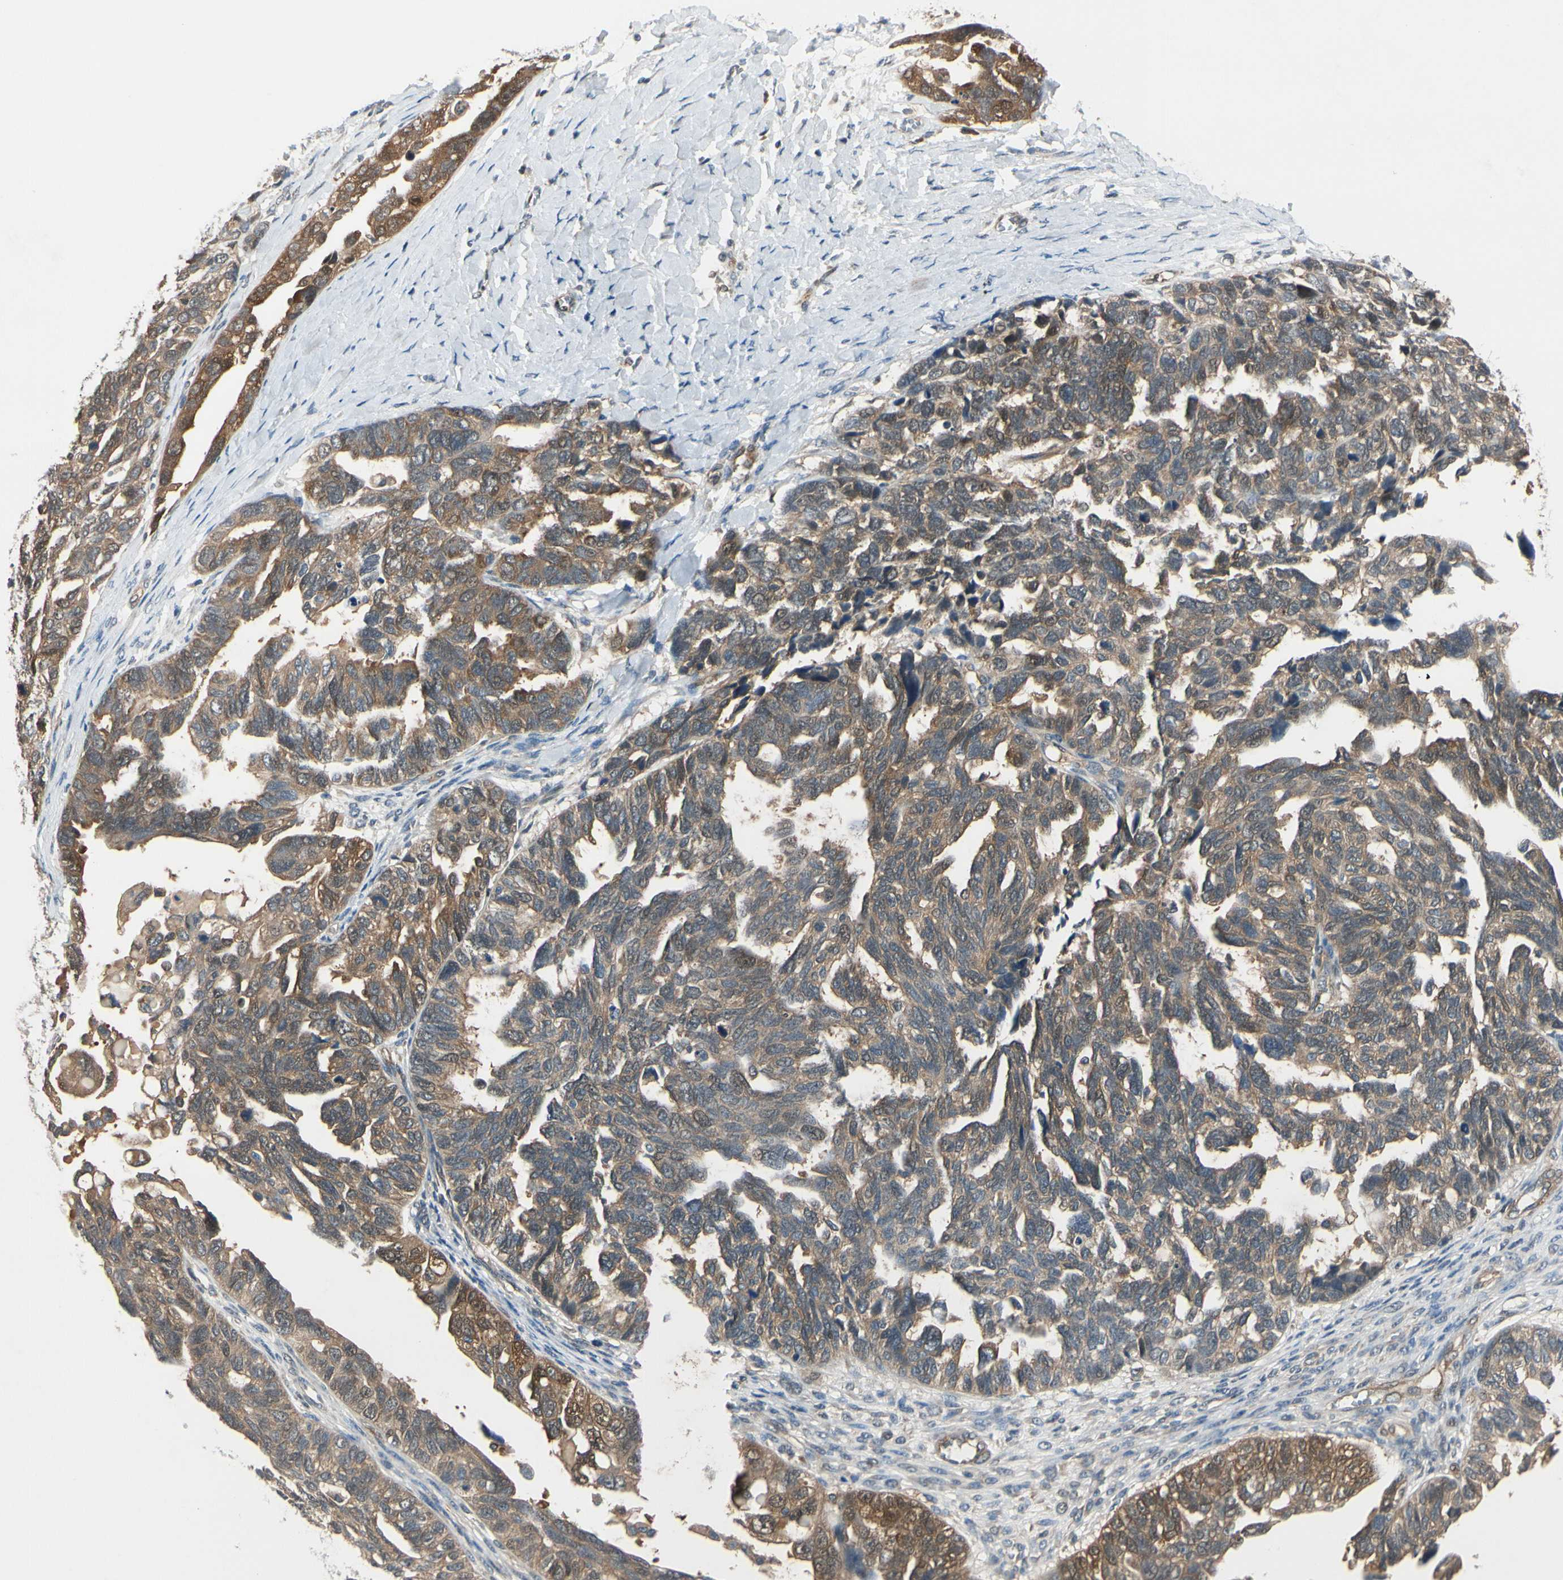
{"staining": {"intensity": "moderate", "quantity": "25%-75%", "location": "cytoplasmic/membranous,nuclear"}, "tissue": "ovarian cancer", "cell_type": "Tumor cells", "image_type": "cancer", "snomed": [{"axis": "morphology", "description": "Cystadenocarcinoma, serous, NOS"}, {"axis": "topography", "description": "Ovary"}], "caption": "A histopathology image of ovarian cancer (serous cystadenocarcinoma) stained for a protein displays moderate cytoplasmic/membranous and nuclear brown staining in tumor cells. The staining was performed using DAB (3,3'-diaminobenzidine) to visualize the protein expression in brown, while the nuclei were stained in blue with hematoxylin (Magnification: 20x).", "gene": "RASGRF1", "patient": {"sex": "female", "age": 79}}